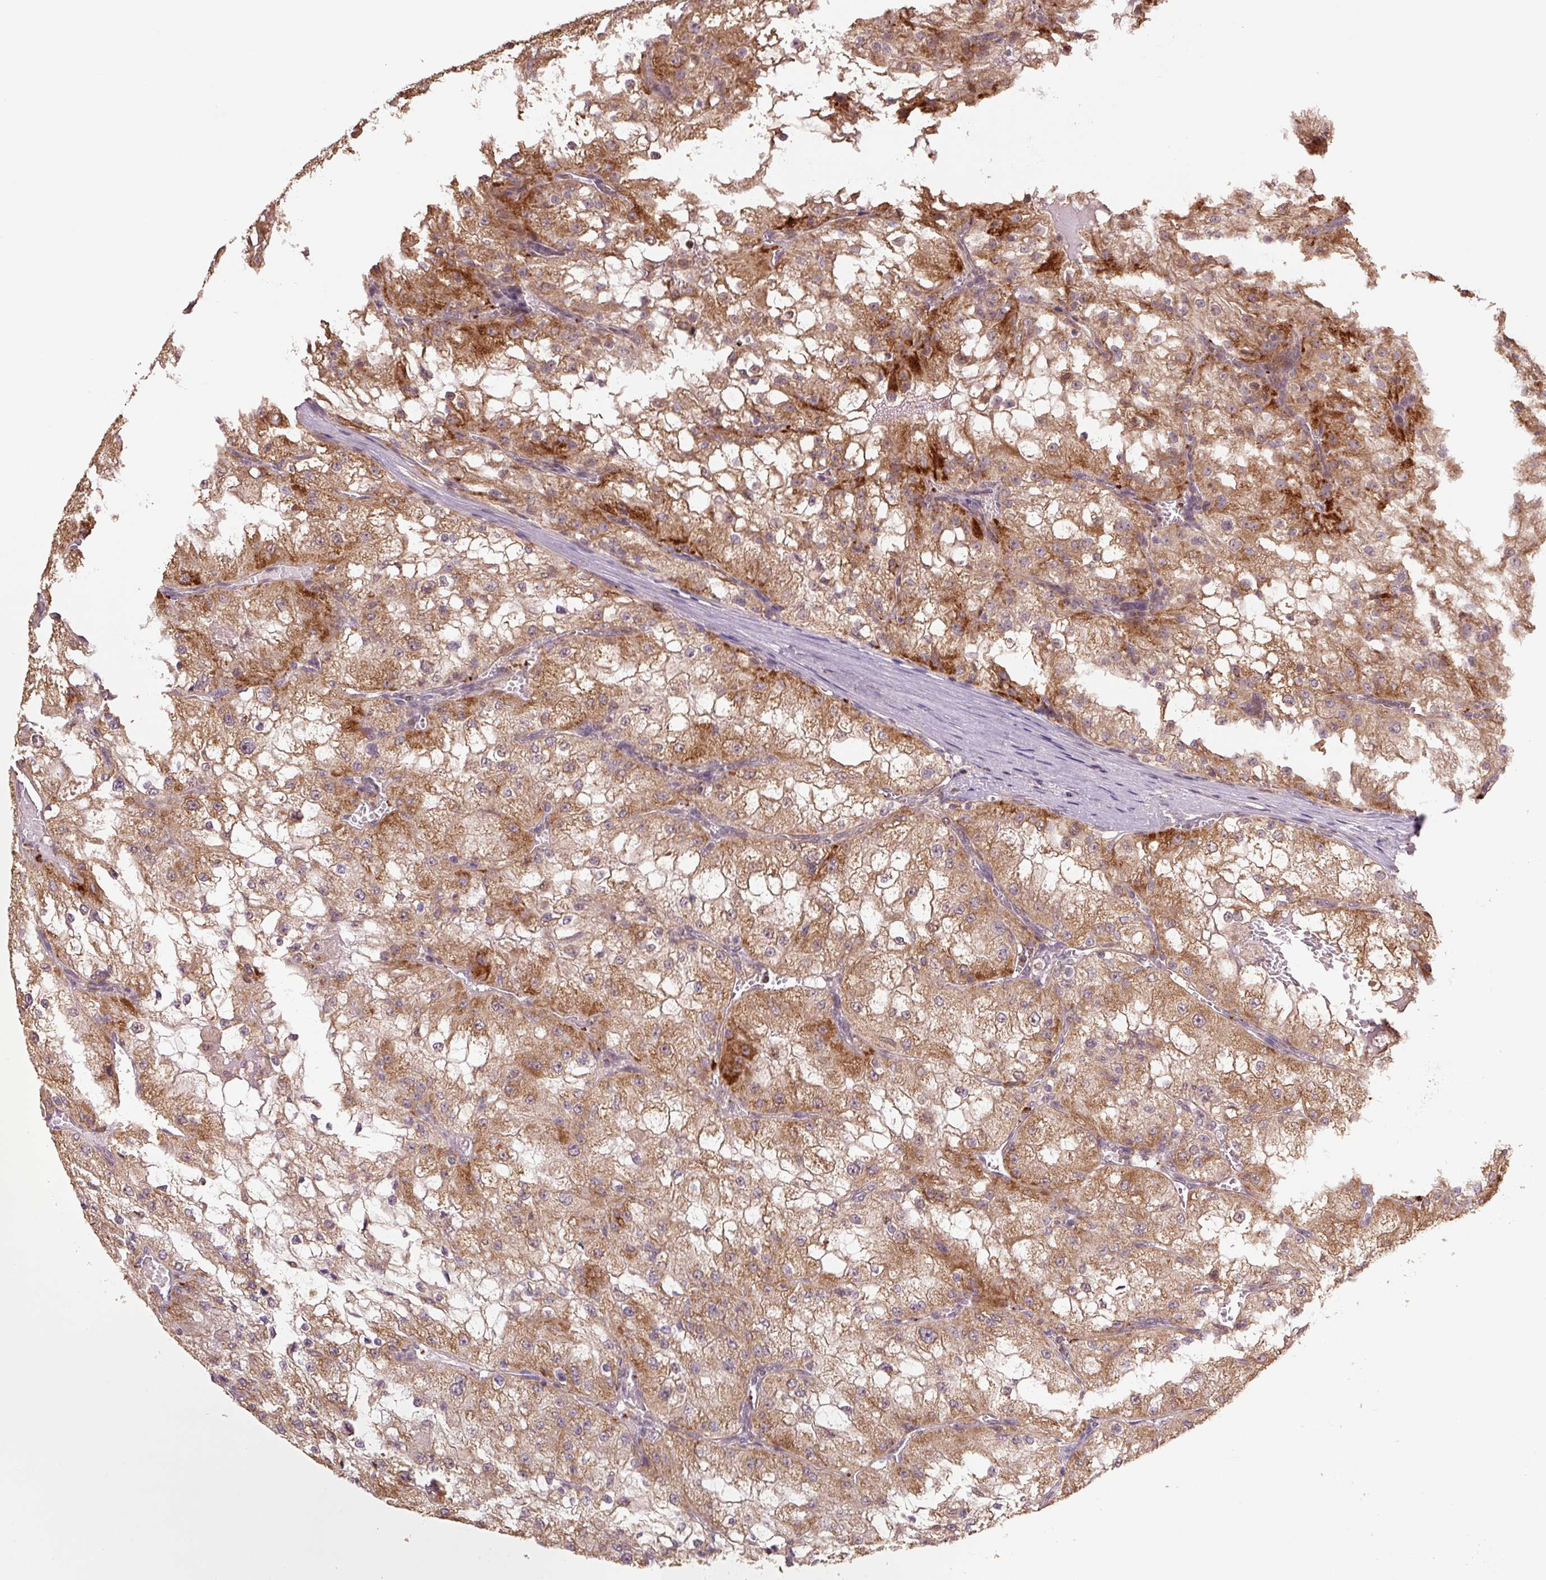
{"staining": {"intensity": "moderate", "quantity": ">75%", "location": "cytoplasmic/membranous"}, "tissue": "renal cancer", "cell_type": "Tumor cells", "image_type": "cancer", "snomed": [{"axis": "morphology", "description": "Adenocarcinoma, NOS"}, {"axis": "topography", "description": "Kidney"}], "caption": "Renal adenocarcinoma was stained to show a protein in brown. There is medium levels of moderate cytoplasmic/membranous positivity in approximately >75% of tumor cells.", "gene": "TMEM160", "patient": {"sex": "female", "age": 74}}